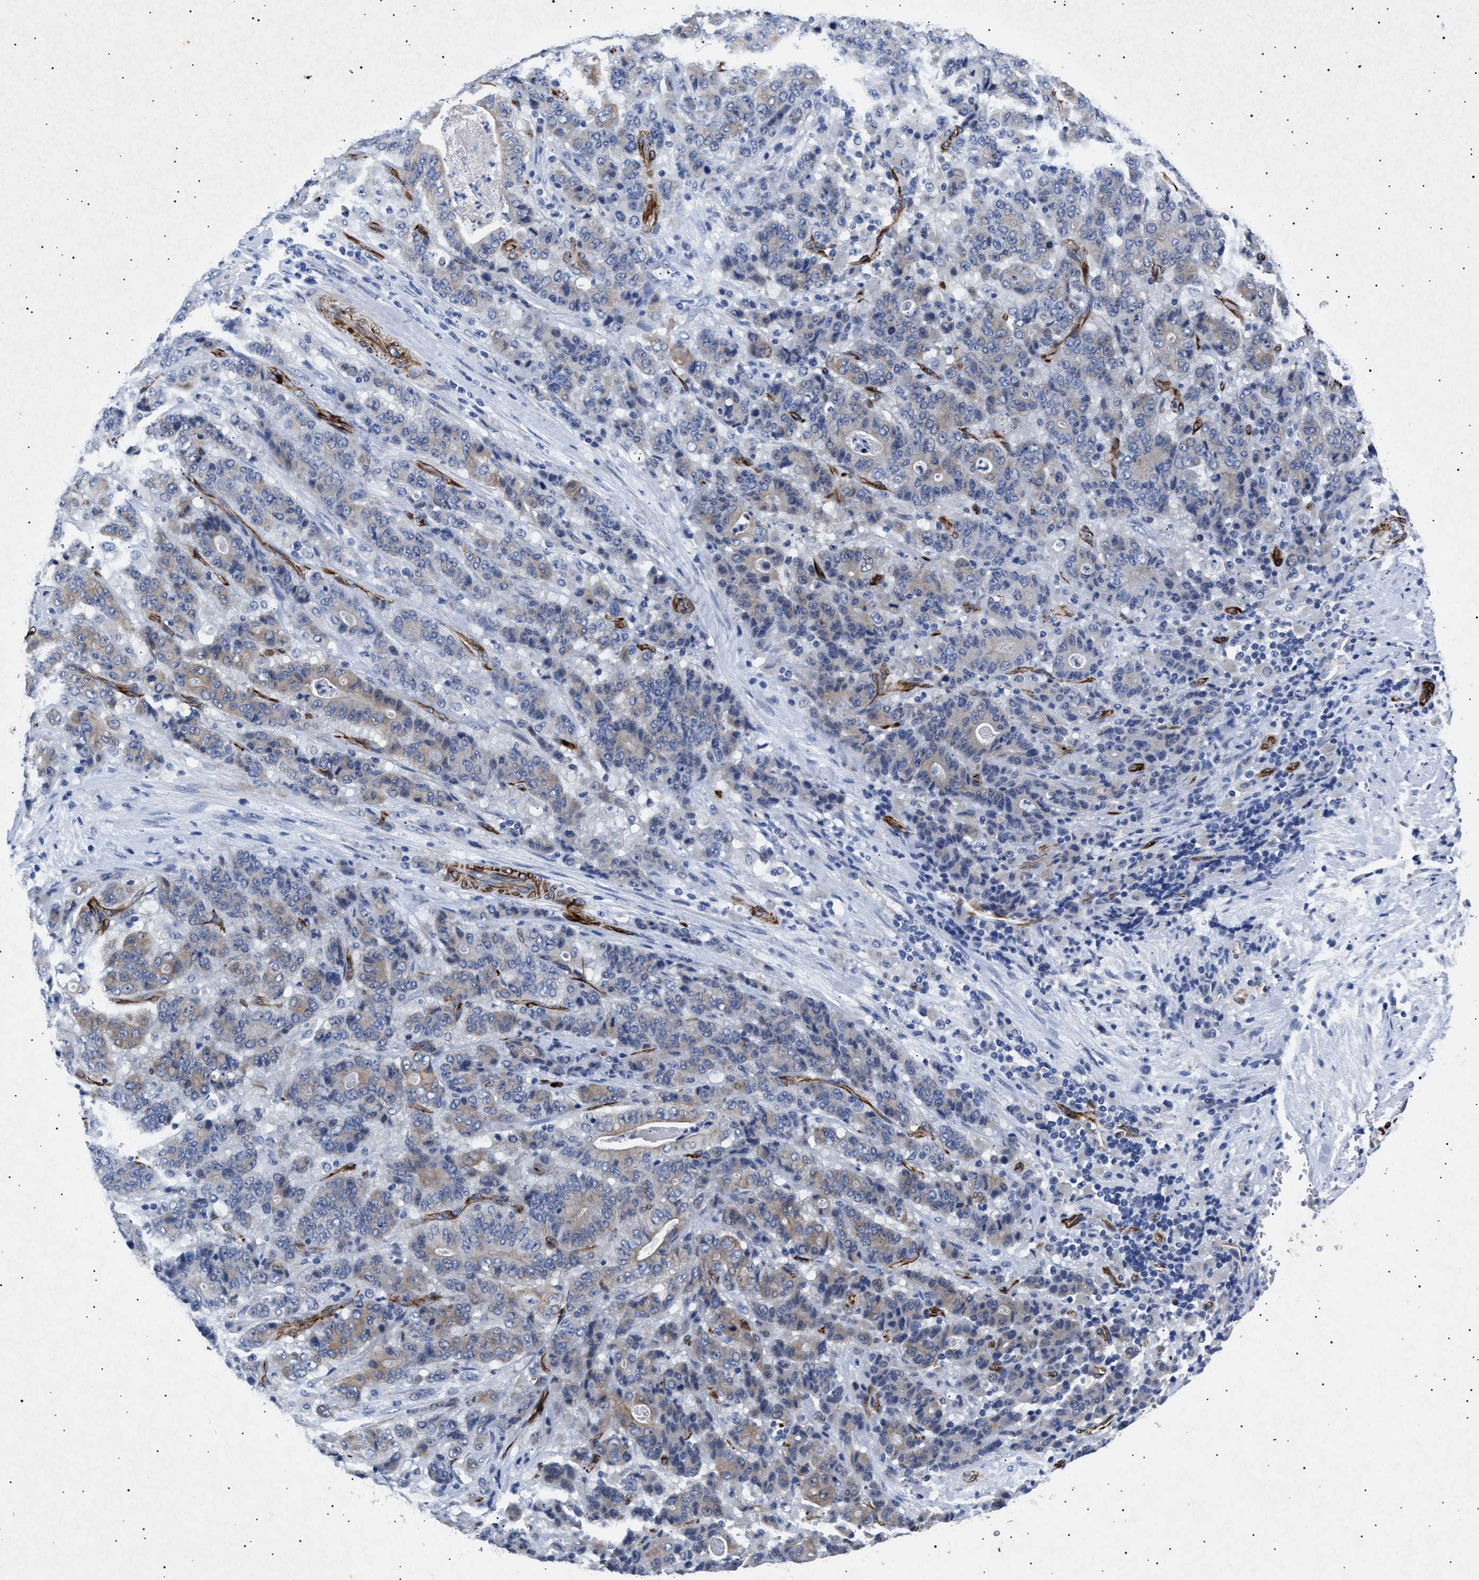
{"staining": {"intensity": "weak", "quantity": "<25%", "location": "cytoplasmic/membranous"}, "tissue": "stomach cancer", "cell_type": "Tumor cells", "image_type": "cancer", "snomed": [{"axis": "morphology", "description": "Adenocarcinoma, NOS"}, {"axis": "topography", "description": "Stomach"}], "caption": "Adenocarcinoma (stomach) was stained to show a protein in brown. There is no significant staining in tumor cells.", "gene": "OLFML2A", "patient": {"sex": "female", "age": 73}}